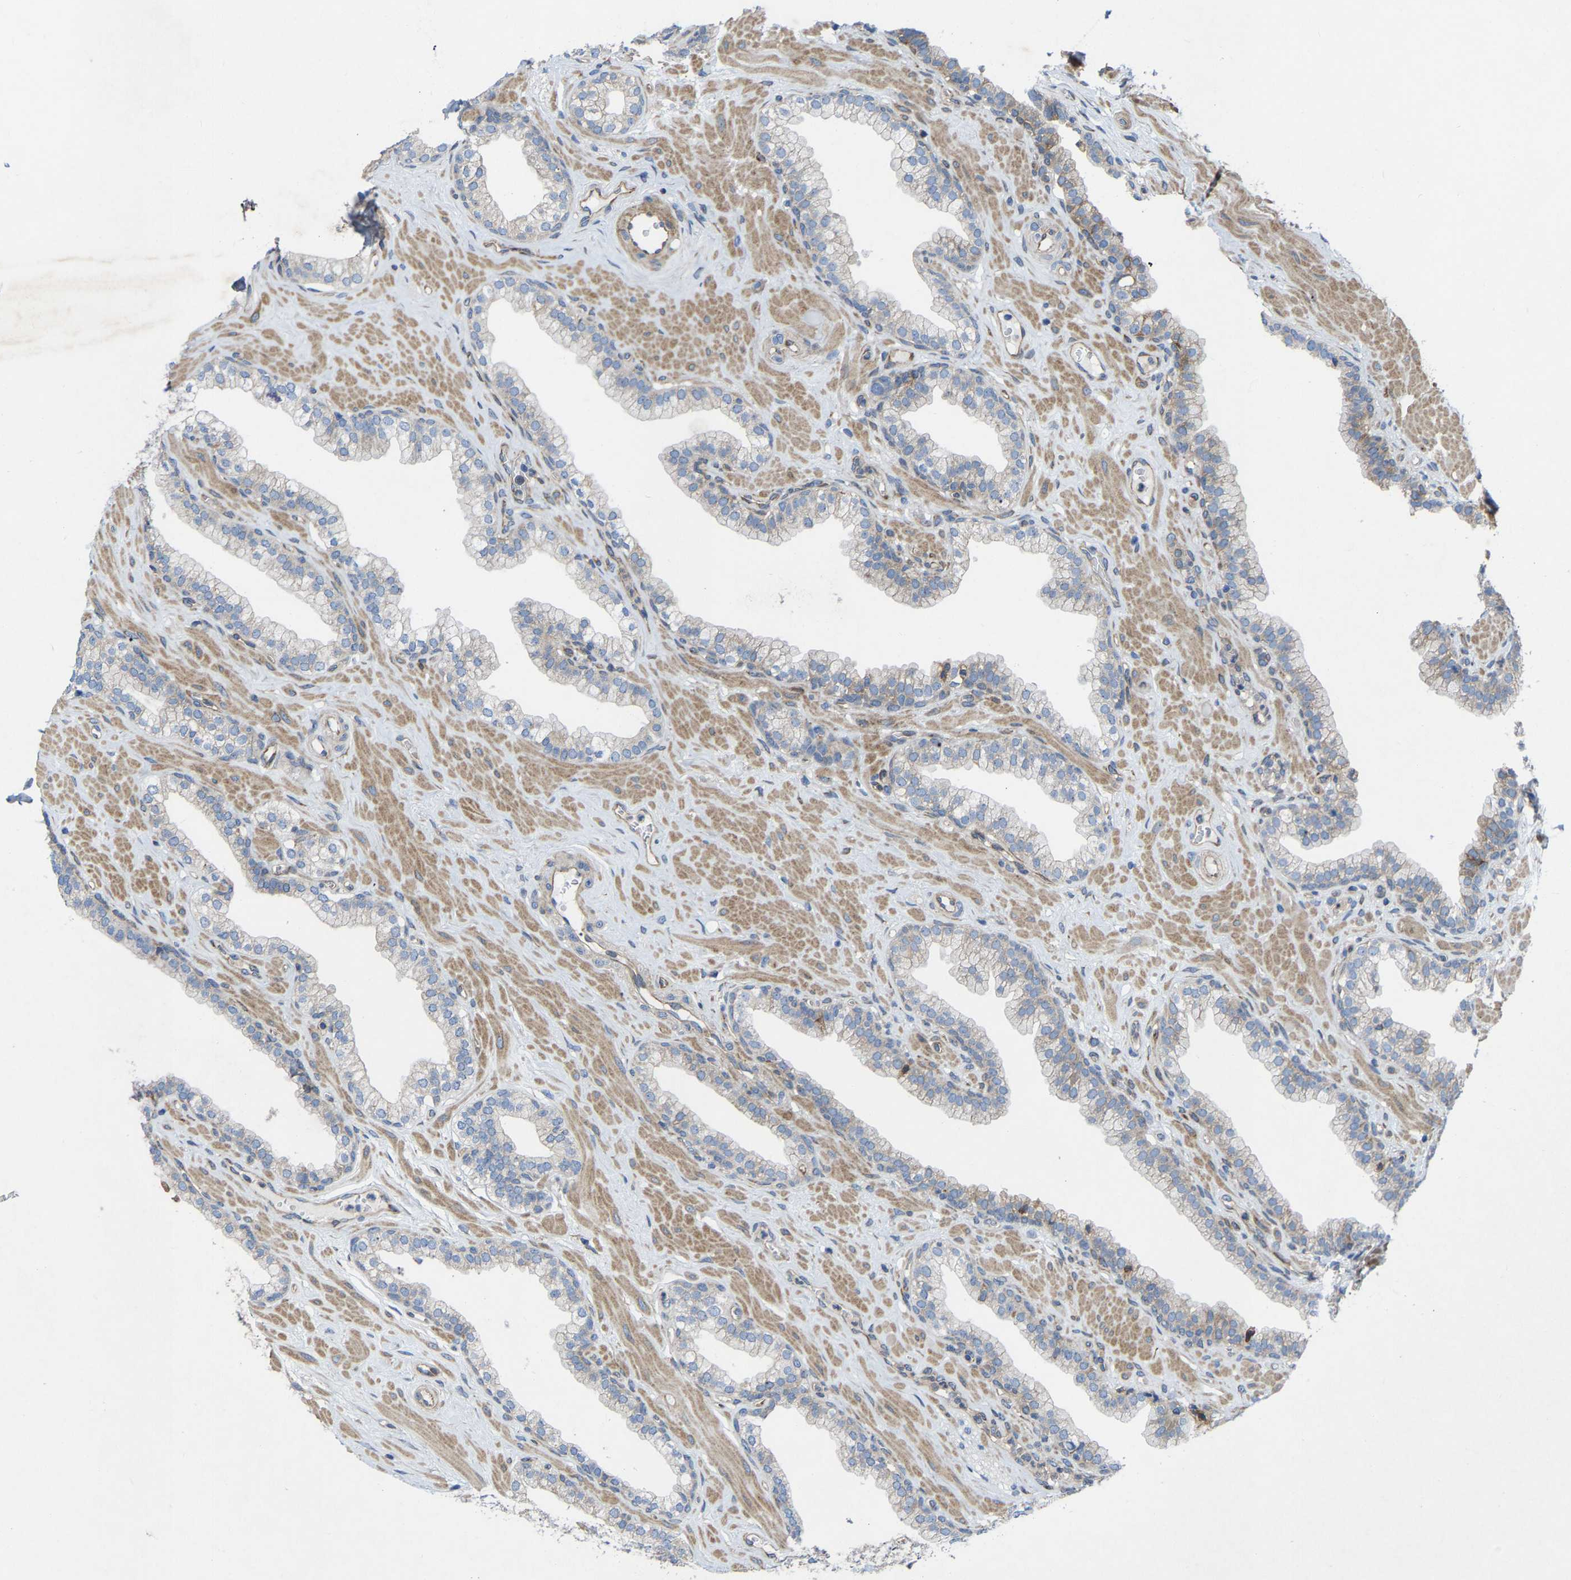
{"staining": {"intensity": "negative", "quantity": "none", "location": "none"}, "tissue": "prostate", "cell_type": "Glandular cells", "image_type": "normal", "snomed": [{"axis": "morphology", "description": "Normal tissue, NOS"}, {"axis": "morphology", "description": "Urothelial carcinoma, Low grade"}, {"axis": "topography", "description": "Urinary bladder"}, {"axis": "topography", "description": "Prostate"}], "caption": "This is an immunohistochemistry (IHC) photomicrograph of normal prostate. There is no staining in glandular cells.", "gene": "TOR1B", "patient": {"sex": "male", "age": 60}}